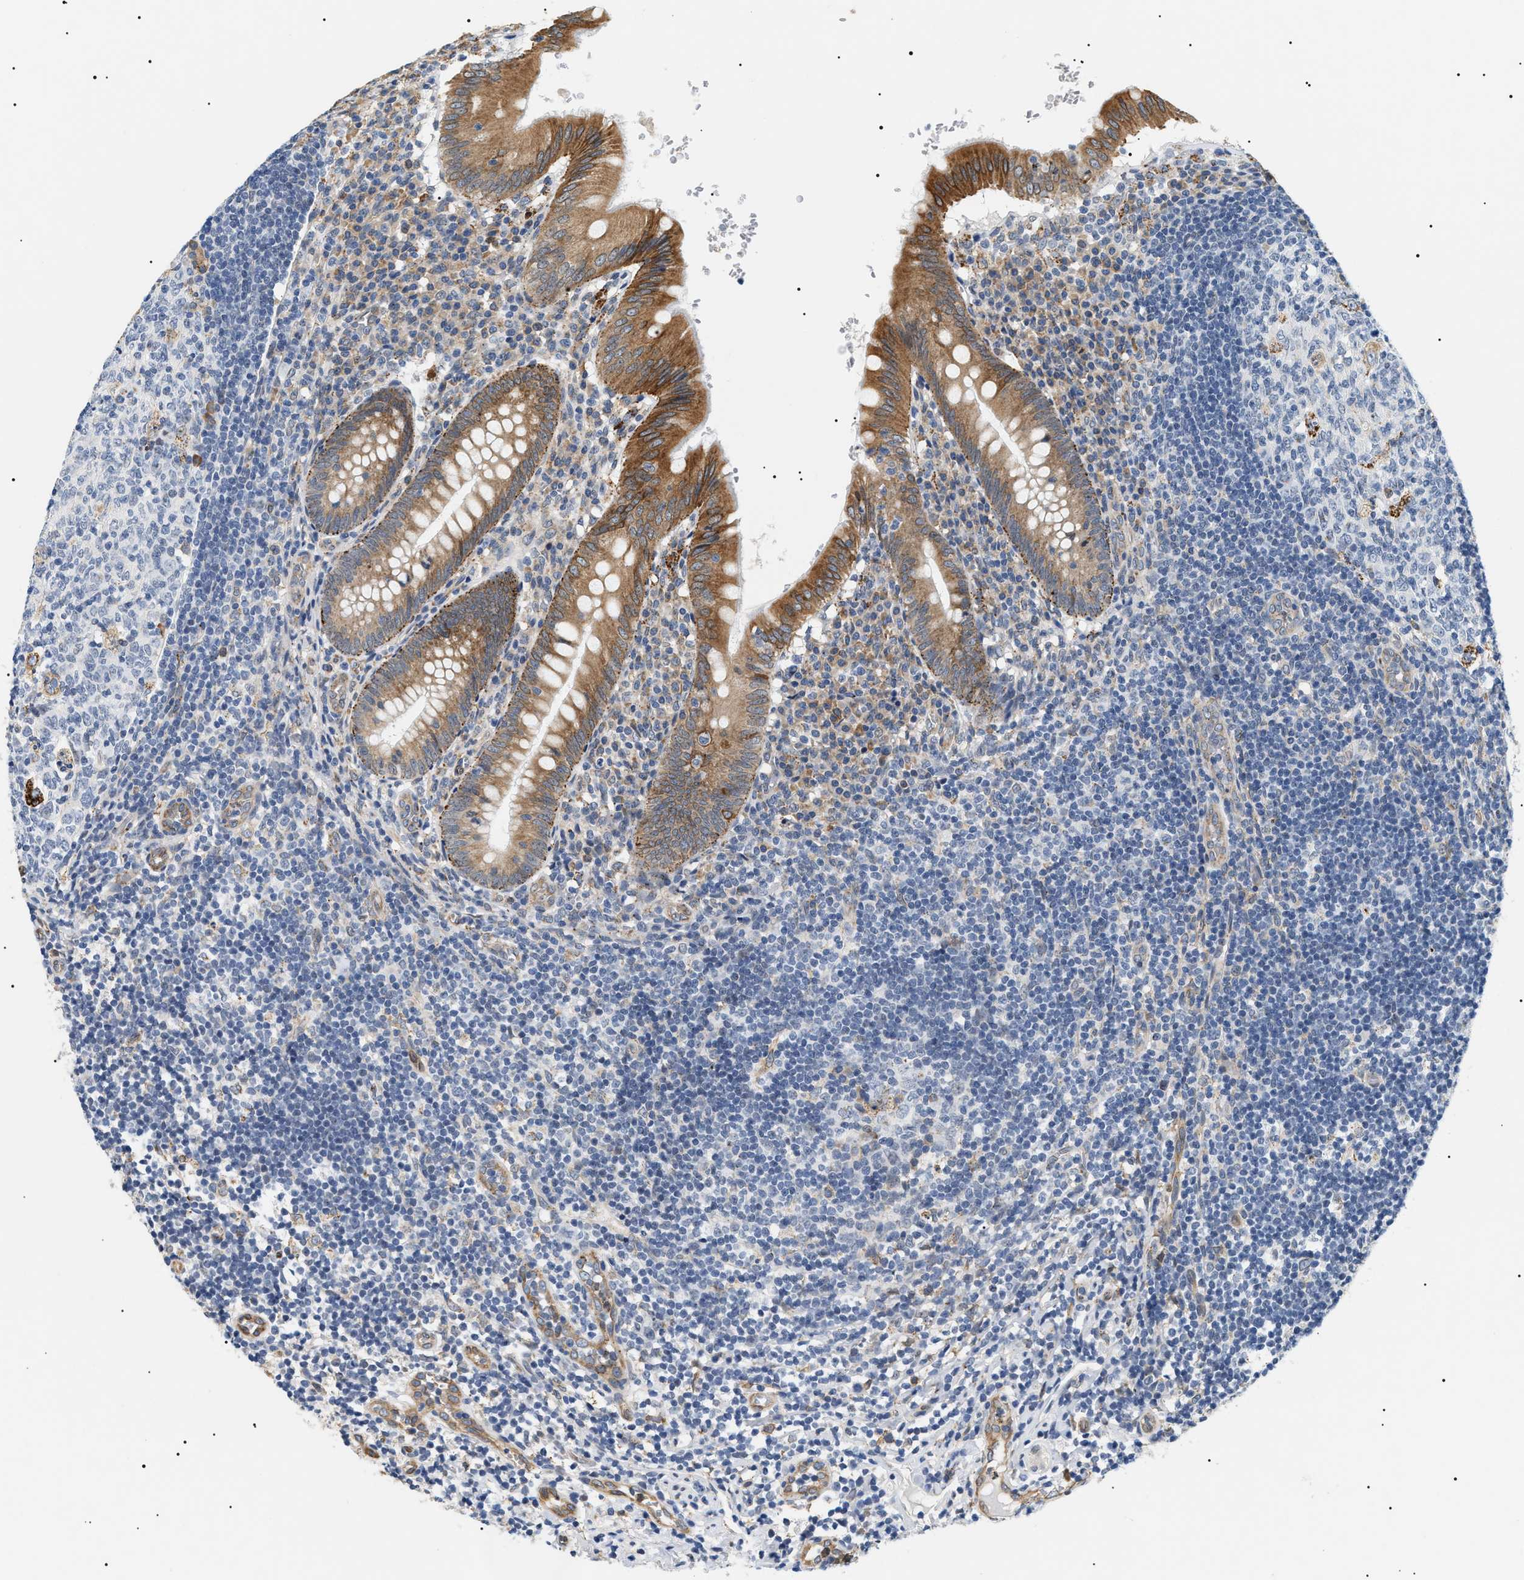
{"staining": {"intensity": "moderate", "quantity": ">75%", "location": "cytoplasmic/membranous"}, "tissue": "appendix", "cell_type": "Glandular cells", "image_type": "normal", "snomed": [{"axis": "morphology", "description": "Normal tissue, NOS"}, {"axis": "topography", "description": "Appendix"}], "caption": "Approximately >75% of glandular cells in normal appendix display moderate cytoplasmic/membranous protein positivity as visualized by brown immunohistochemical staining.", "gene": "HSD17B11", "patient": {"sex": "male", "age": 8}}